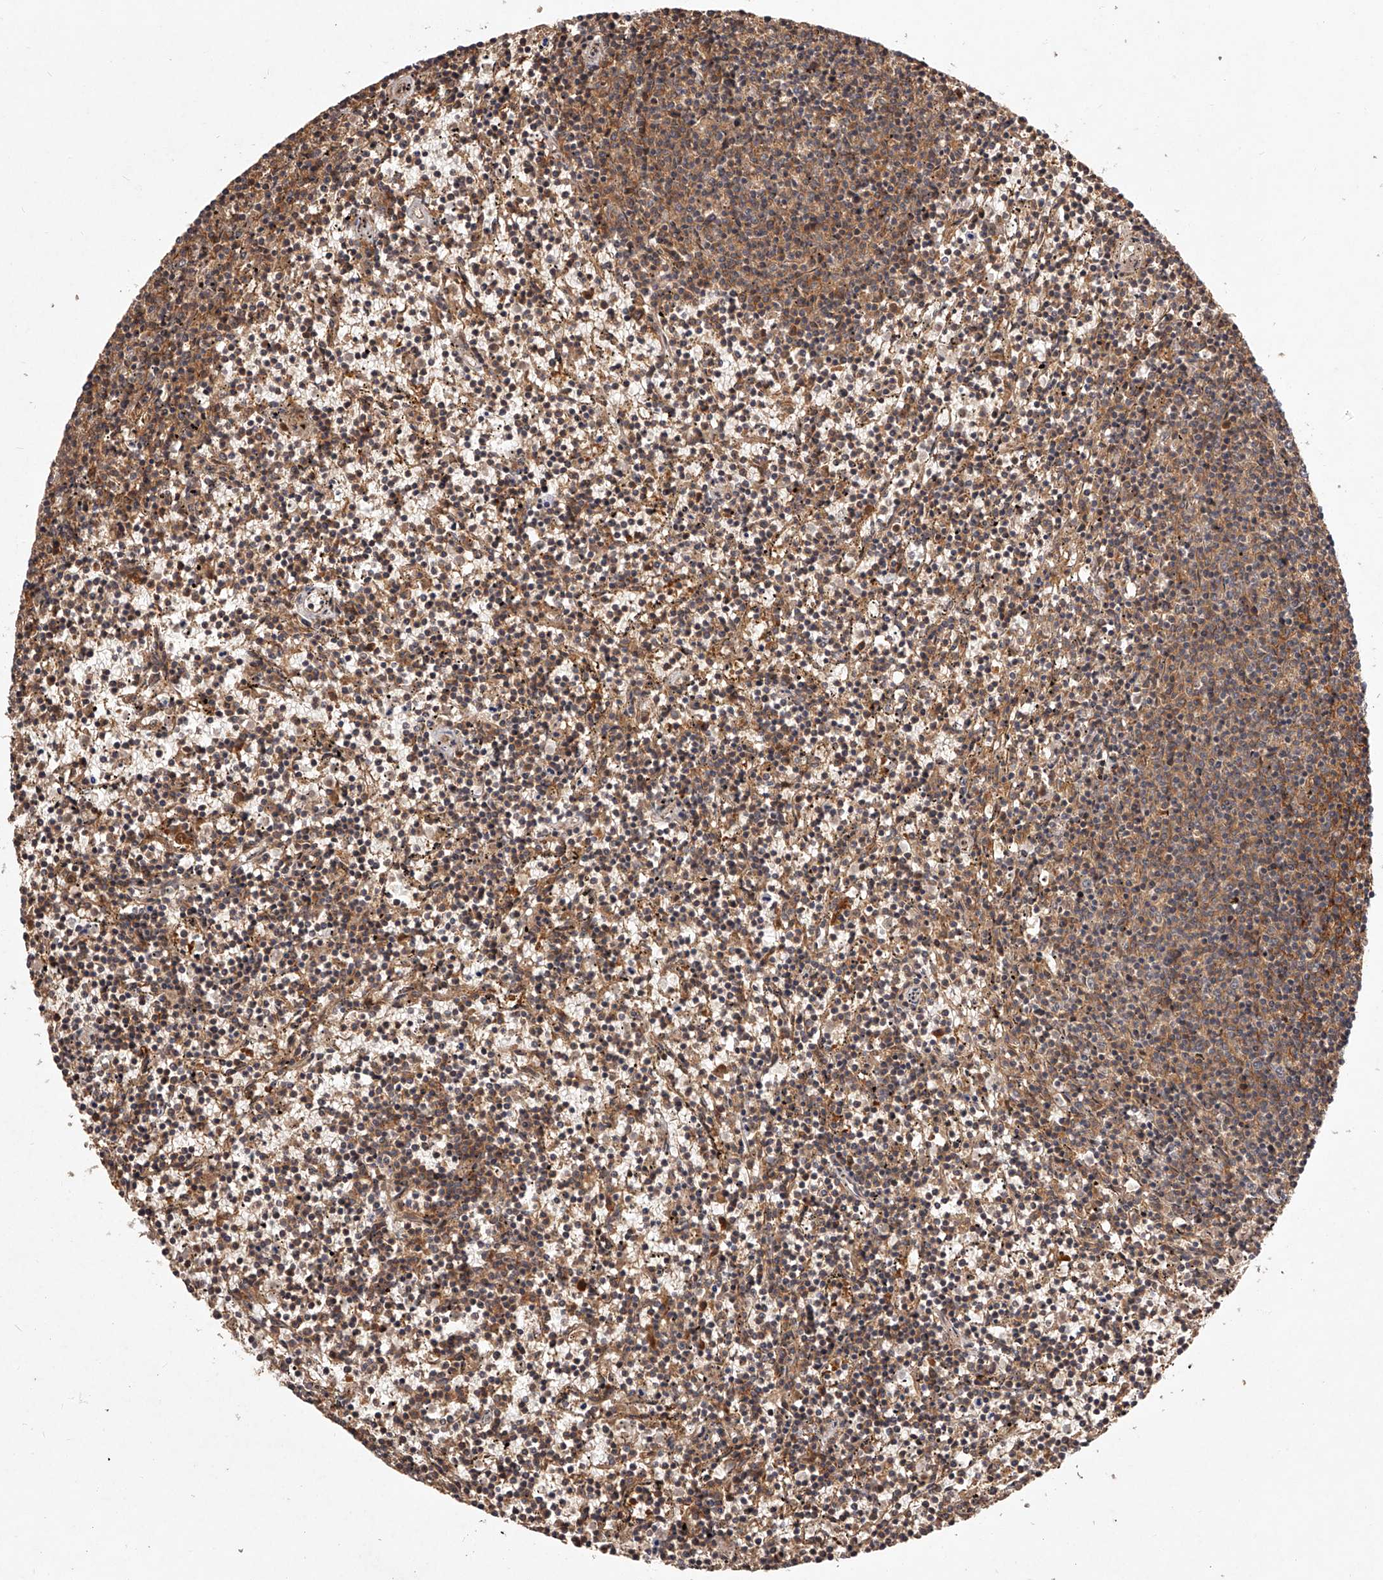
{"staining": {"intensity": "moderate", "quantity": ">75%", "location": "cytoplasmic/membranous"}, "tissue": "lymphoma", "cell_type": "Tumor cells", "image_type": "cancer", "snomed": [{"axis": "morphology", "description": "Malignant lymphoma, non-Hodgkin's type, Low grade"}, {"axis": "topography", "description": "Spleen"}], "caption": "This photomicrograph shows immunohistochemistry (IHC) staining of lymphoma, with medium moderate cytoplasmic/membranous expression in approximately >75% of tumor cells.", "gene": "CRYZL1", "patient": {"sex": "female", "age": 50}}